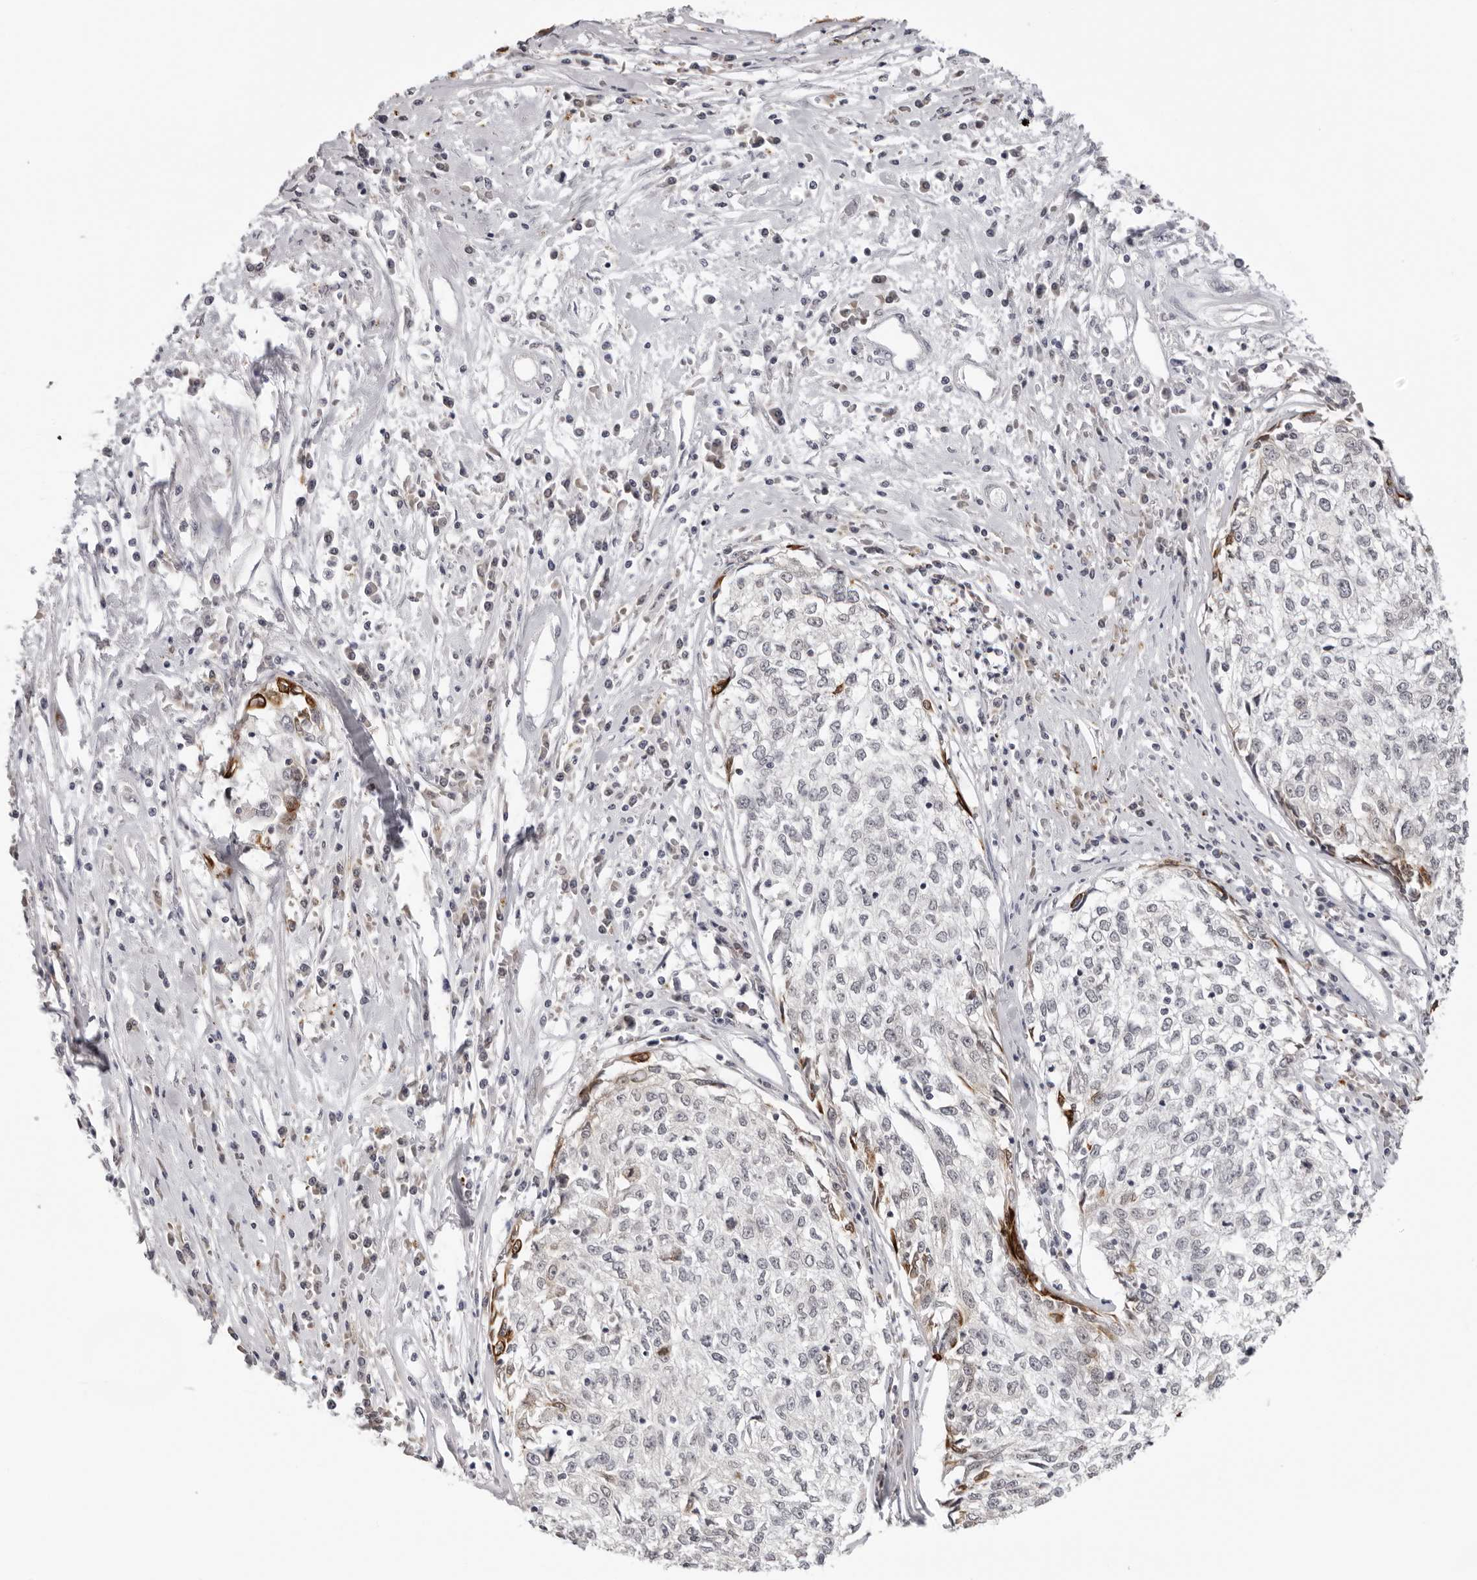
{"staining": {"intensity": "negative", "quantity": "none", "location": "none"}, "tissue": "cervical cancer", "cell_type": "Tumor cells", "image_type": "cancer", "snomed": [{"axis": "morphology", "description": "Squamous cell carcinoma, NOS"}, {"axis": "topography", "description": "Cervix"}], "caption": "DAB immunohistochemical staining of human cervical cancer displays no significant staining in tumor cells.", "gene": "PRUNE1", "patient": {"sex": "female", "age": 57}}